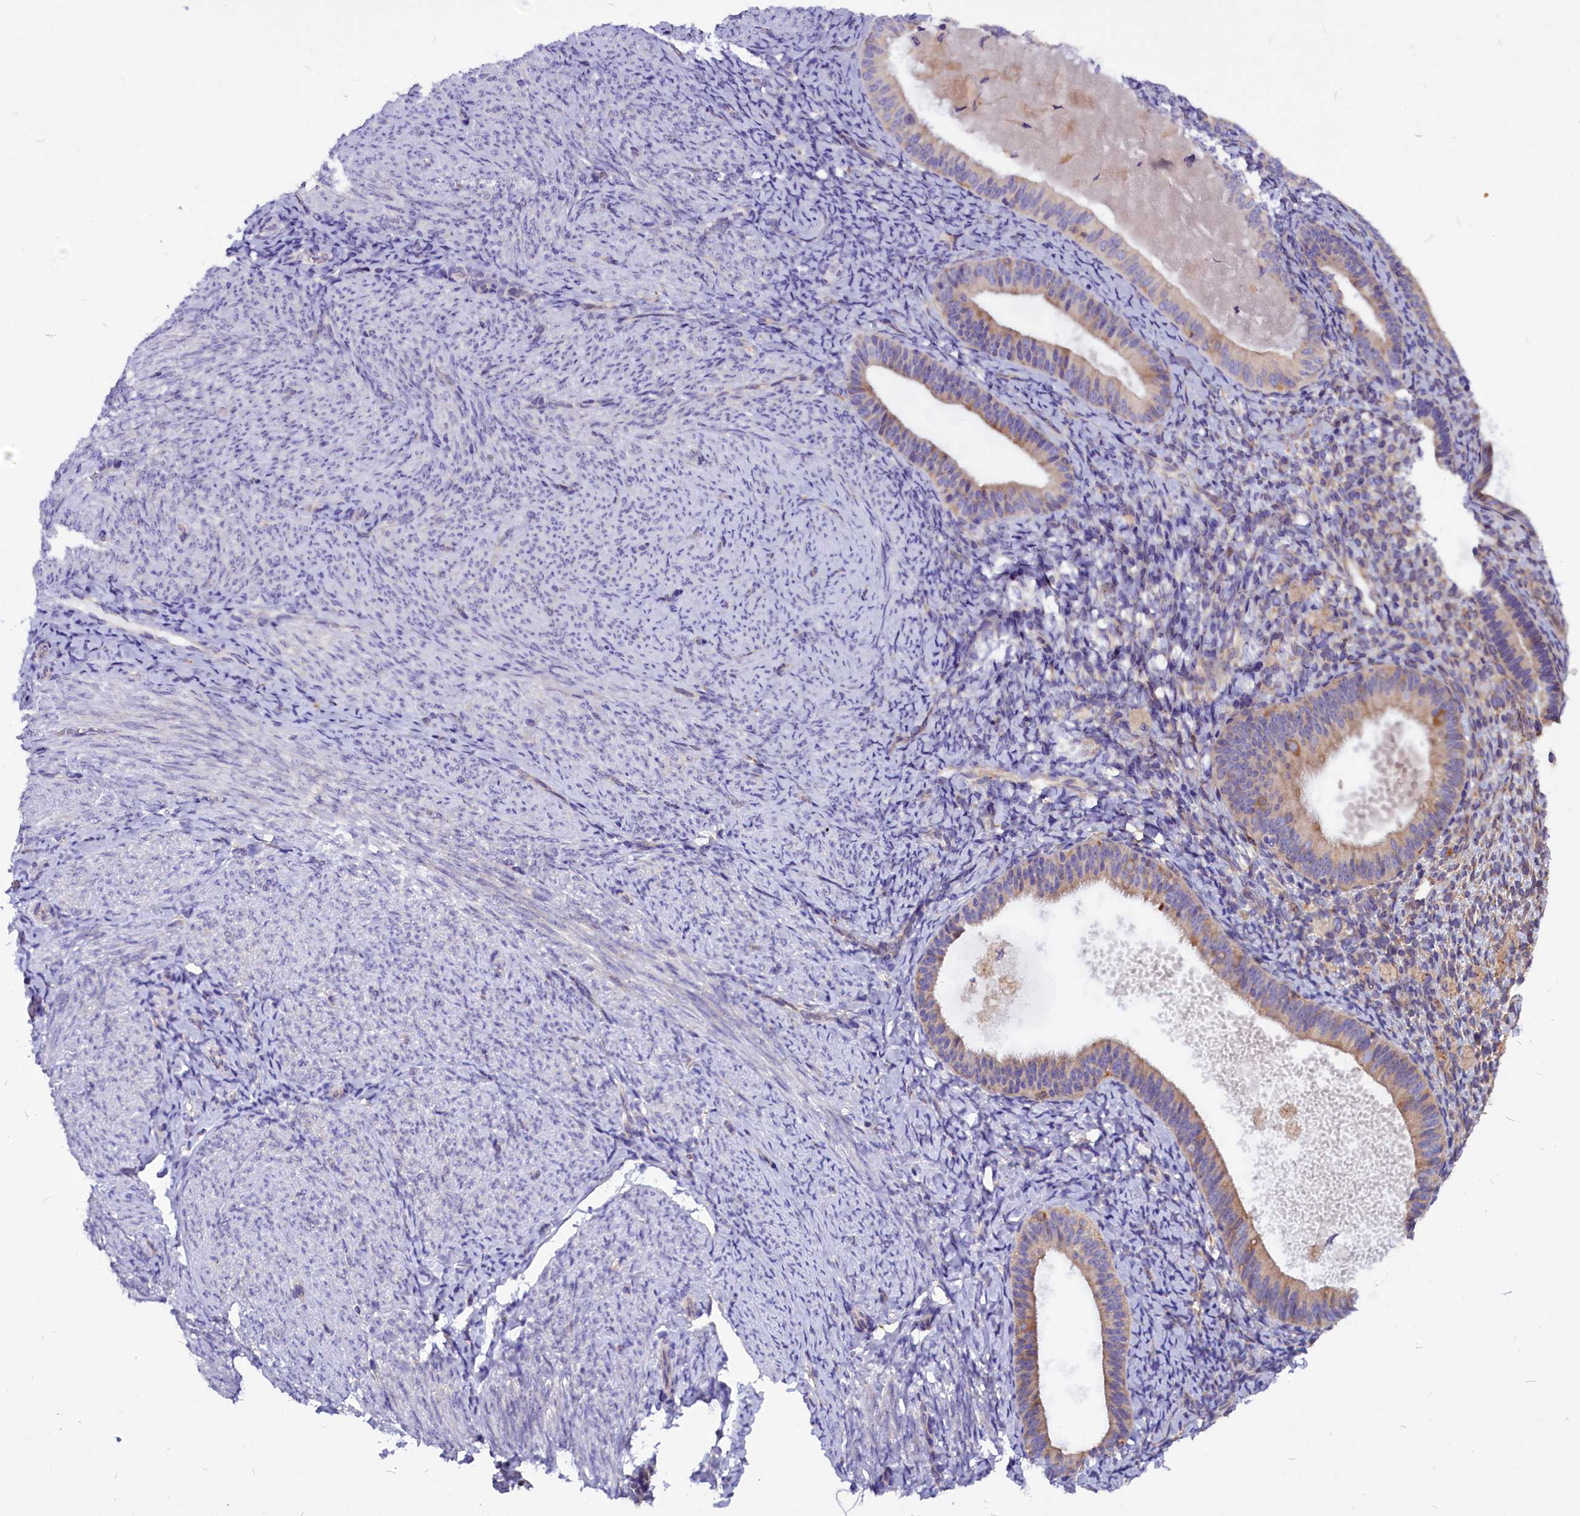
{"staining": {"intensity": "negative", "quantity": "none", "location": "none"}, "tissue": "endometrium", "cell_type": "Cells in endometrial stroma", "image_type": "normal", "snomed": [{"axis": "morphology", "description": "Normal tissue, NOS"}, {"axis": "topography", "description": "Endometrium"}], "caption": "IHC histopathology image of unremarkable endometrium: human endometrium stained with DAB displays no significant protein expression in cells in endometrial stroma.", "gene": "CEP170", "patient": {"sex": "female", "age": 65}}